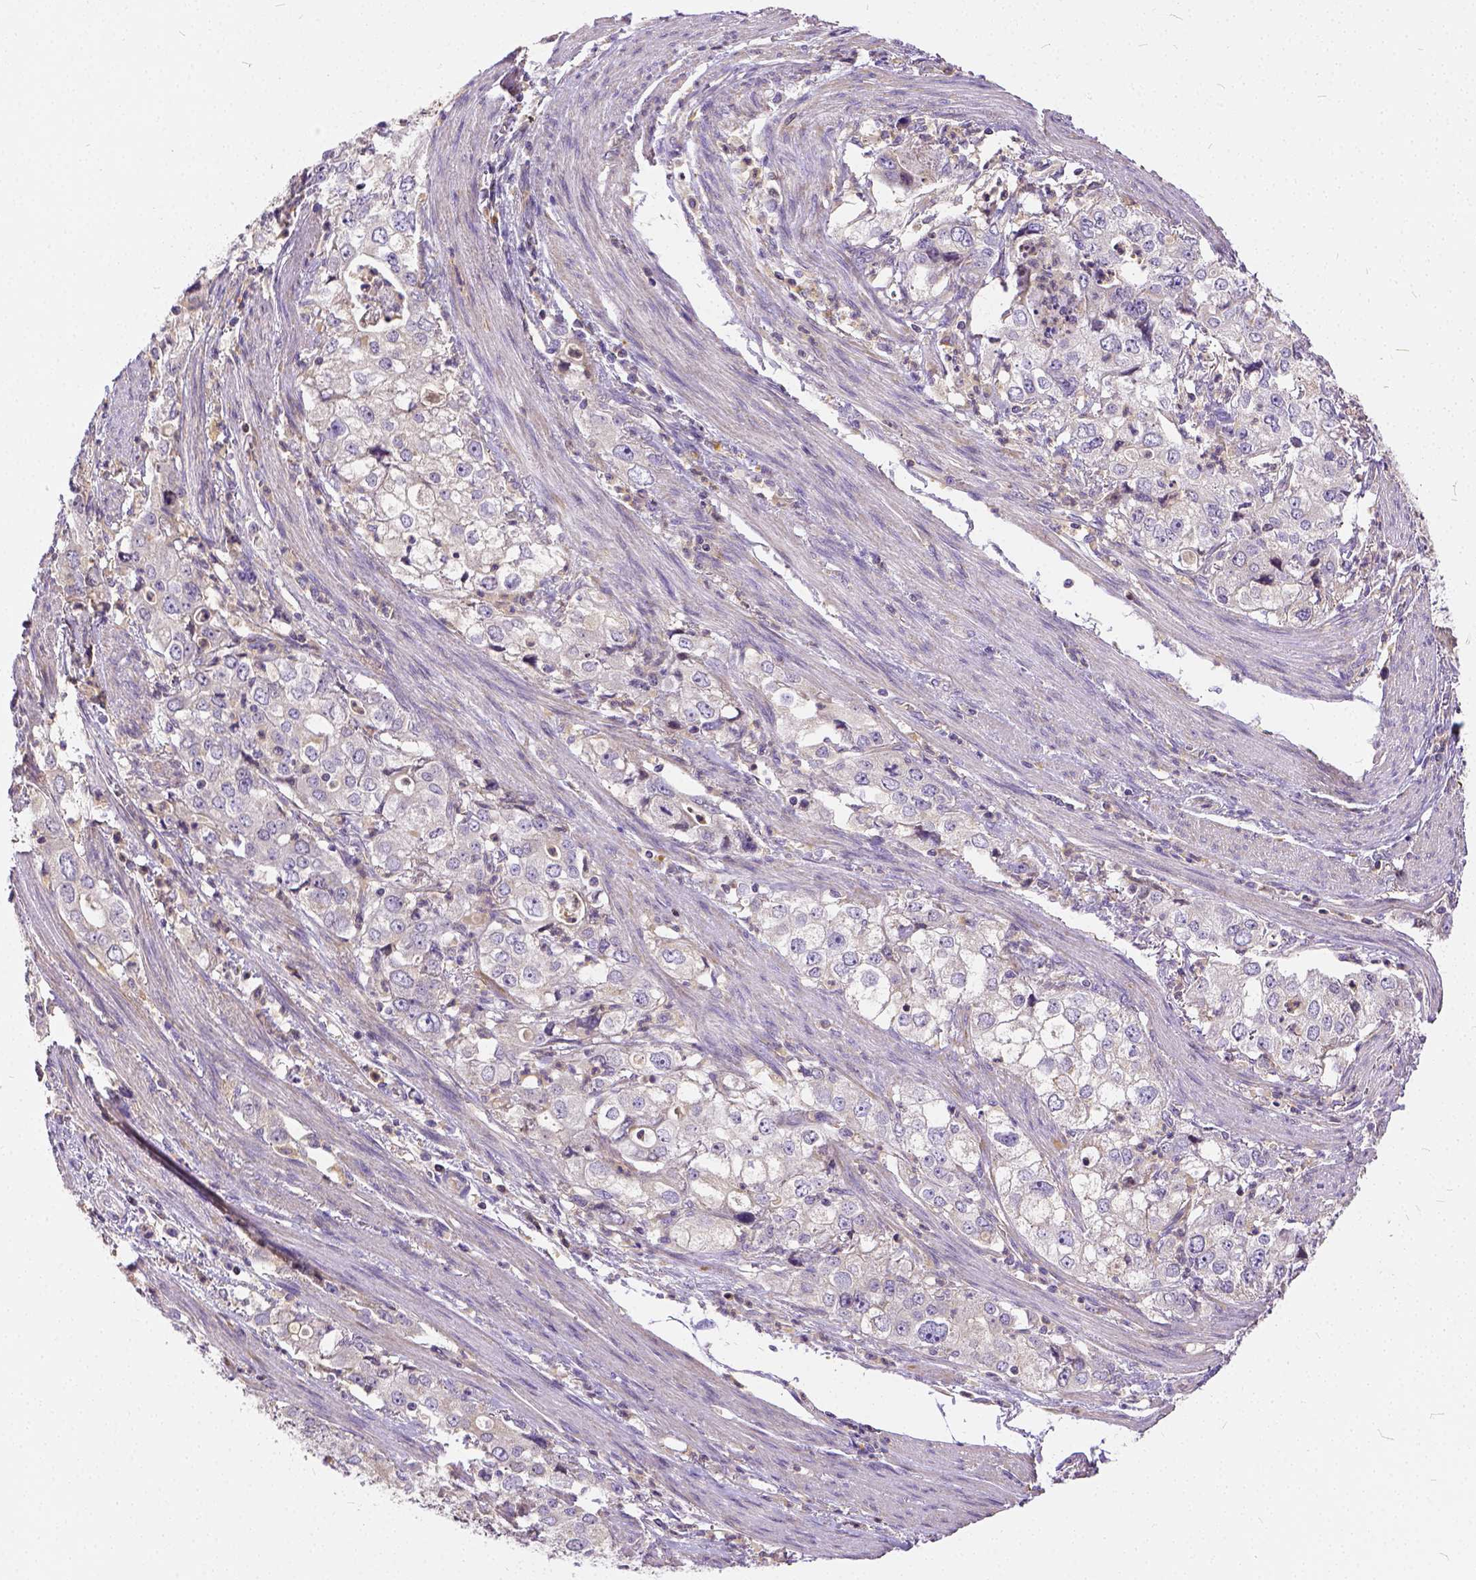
{"staining": {"intensity": "negative", "quantity": "none", "location": "none"}, "tissue": "stomach cancer", "cell_type": "Tumor cells", "image_type": "cancer", "snomed": [{"axis": "morphology", "description": "Adenocarcinoma, NOS"}, {"axis": "topography", "description": "Stomach, upper"}], "caption": "A histopathology image of human stomach cancer is negative for staining in tumor cells.", "gene": "CADM4", "patient": {"sex": "male", "age": 75}}